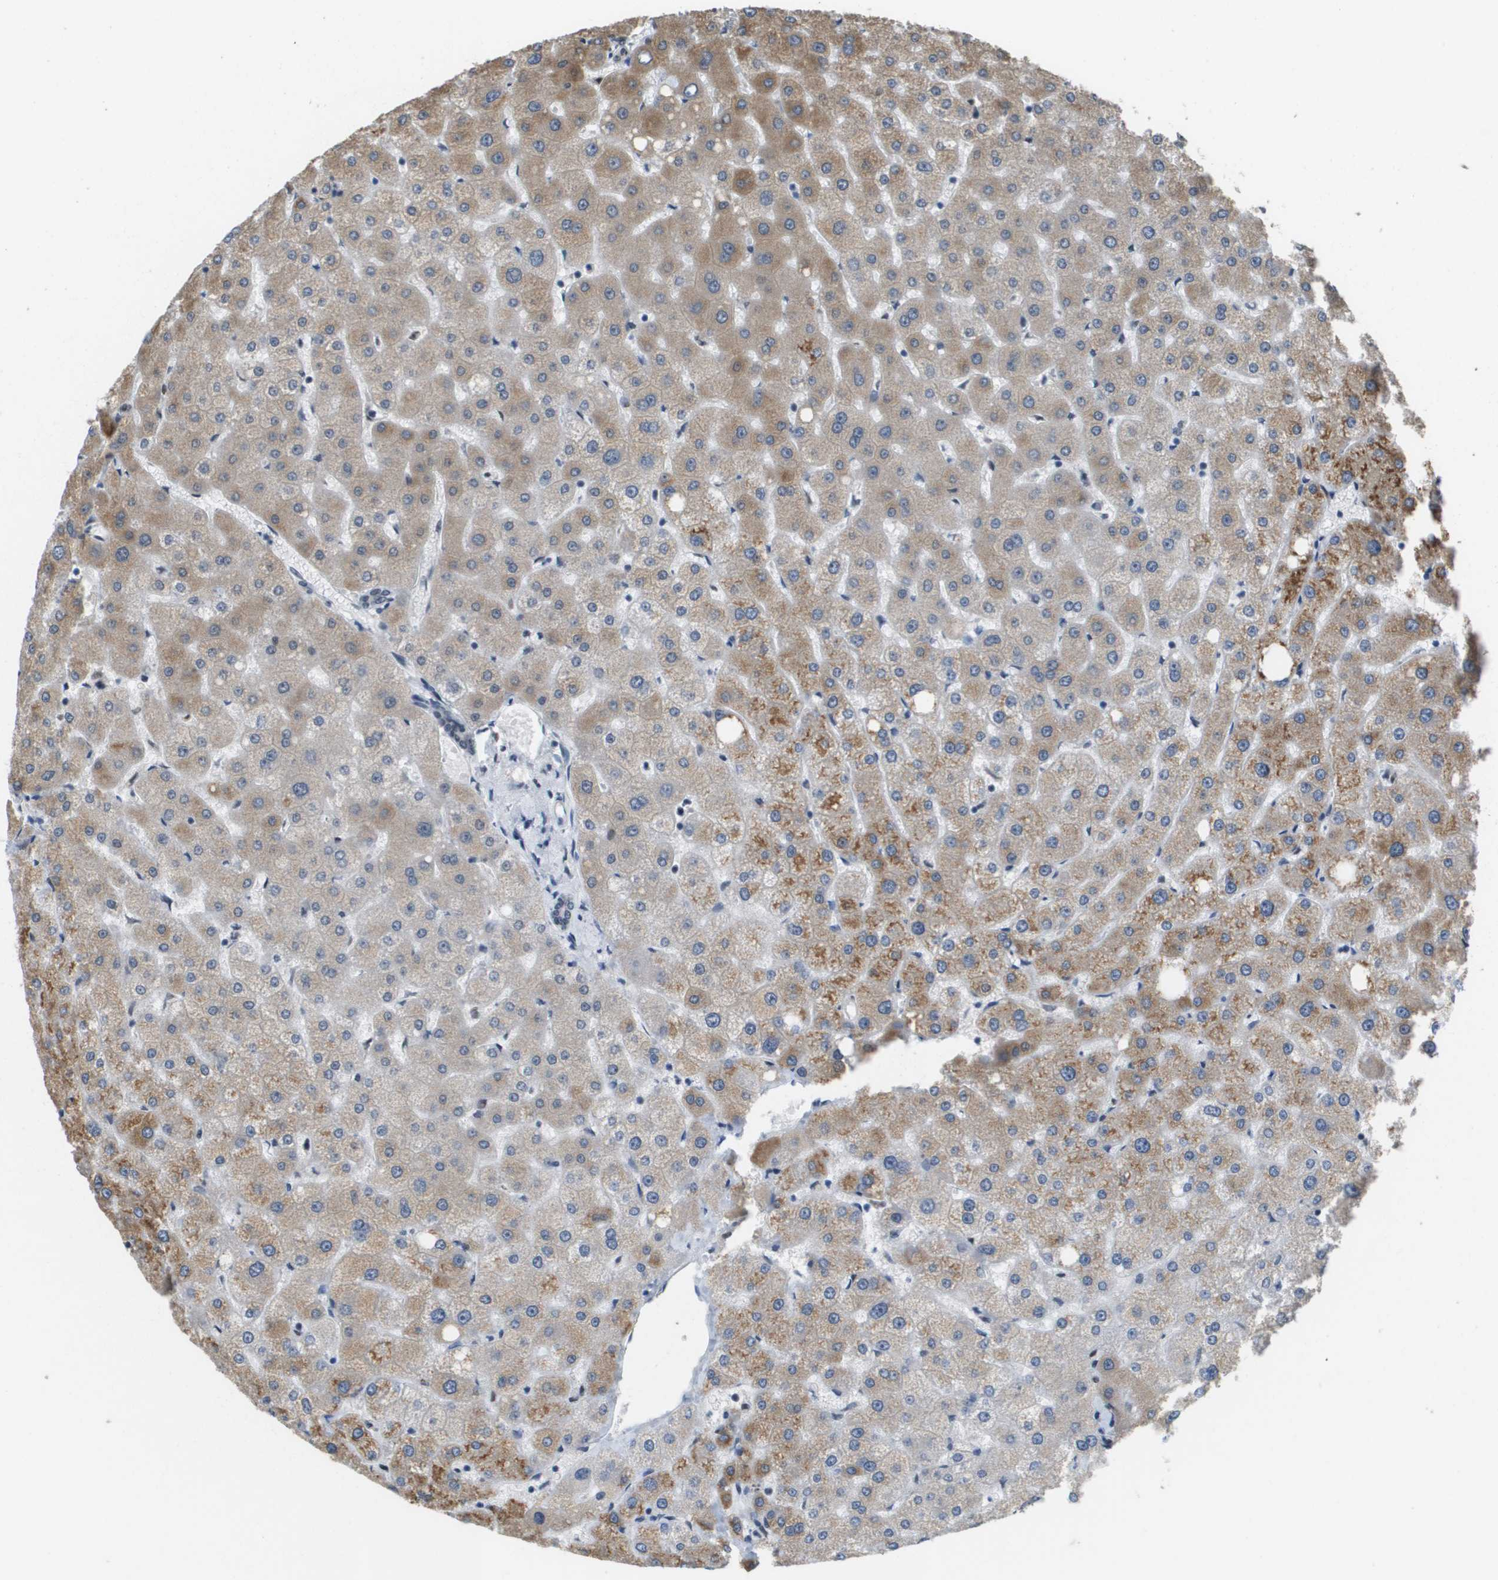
{"staining": {"intensity": "negative", "quantity": "none", "location": "none"}, "tissue": "liver", "cell_type": "Cholangiocytes", "image_type": "normal", "snomed": [{"axis": "morphology", "description": "Normal tissue, NOS"}, {"axis": "topography", "description": "Liver"}], "caption": "DAB immunohistochemical staining of benign human liver exhibits no significant positivity in cholangiocytes.", "gene": "ISY1", "patient": {"sex": "male", "age": 73}}